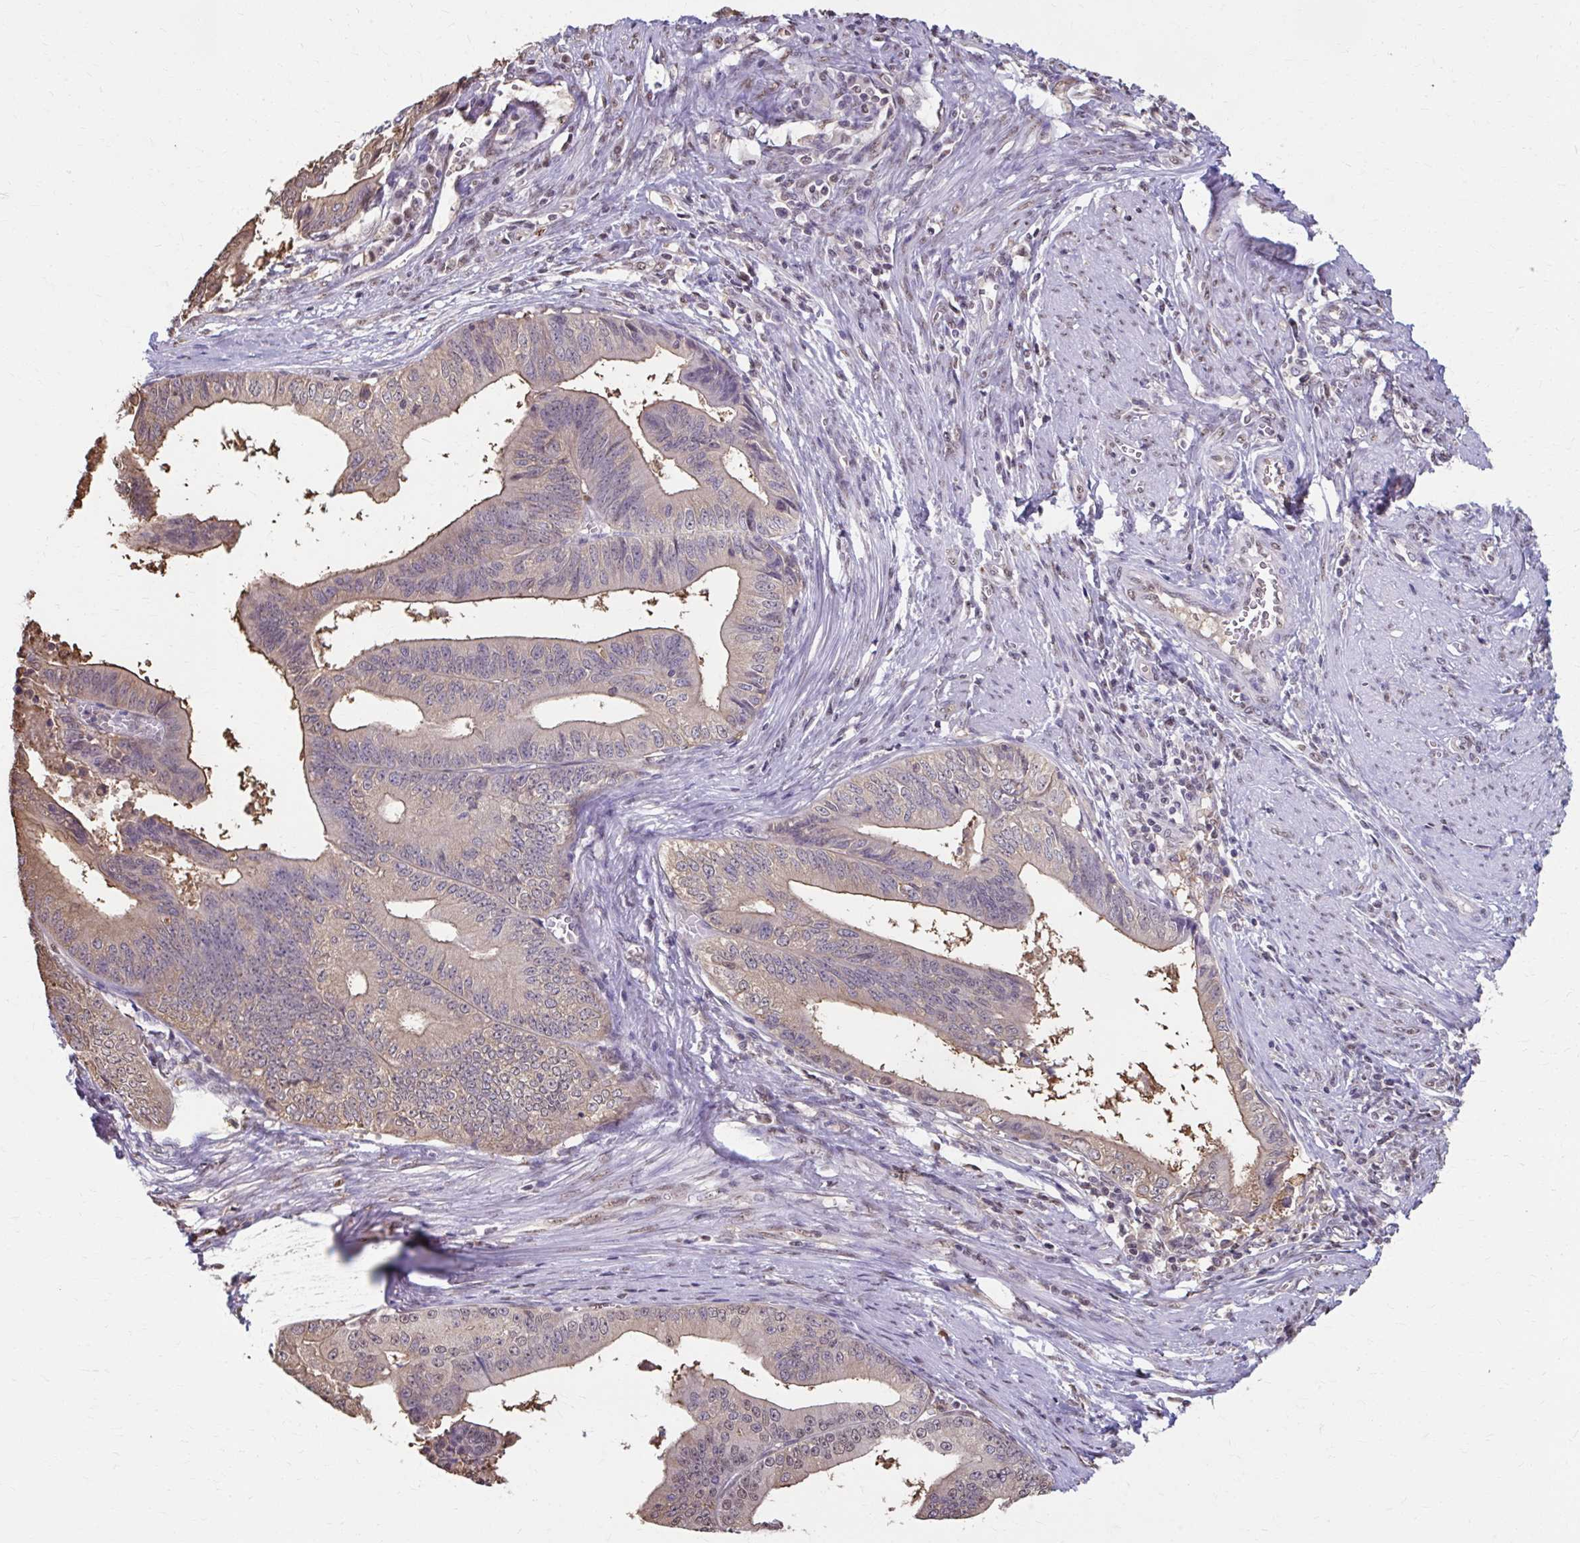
{"staining": {"intensity": "weak", "quantity": "<25%", "location": "cytoplasmic/membranous,nuclear"}, "tissue": "endometrial cancer", "cell_type": "Tumor cells", "image_type": "cancer", "snomed": [{"axis": "morphology", "description": "Adenocarcinoma, NOS"}, {"axis": "topography", "description": "Endometrium"}], "caption": "The immunohistochemistry (IHC) histopathology image has no significant expression in tumor cells of endometrial cancer tissue.", "gene": "ING4", "patient": {"sex": "female", "age": 65}}